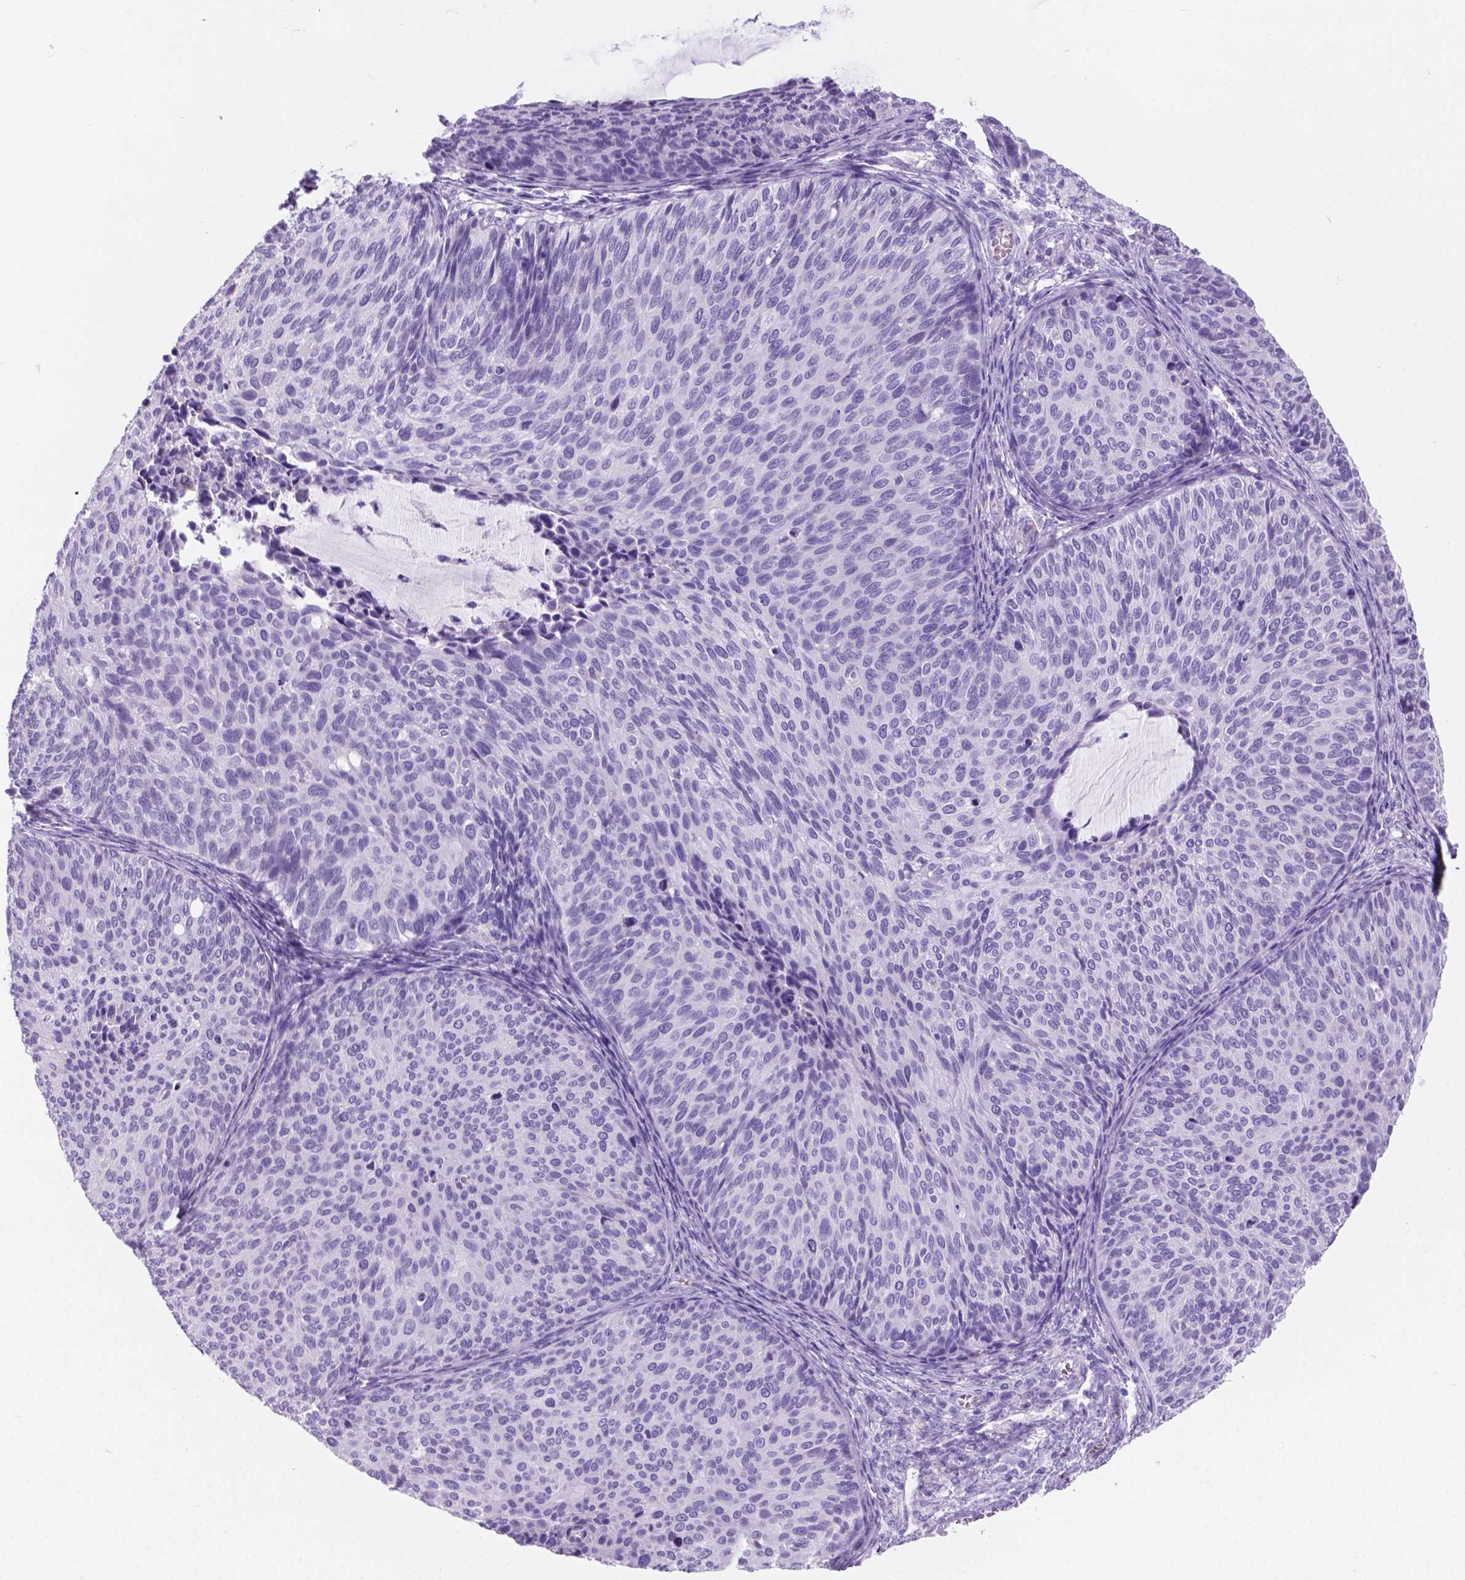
{"staining": {"intensity": "negative", "quantity": "none", "location": "none"}, "tissue": "cervical cancer", "cell_type": "Tumor cells", "image_type": "cancer", "snomed": [{"axis": "morphology", "description": "Squamous cell carcinoma, NOS"}, {"axis": "topography", "description": "Cervix"}], "caption": "IHC image of neoplastic tissue: cervical squamous cell carcinoma stained with DAB (3,3'-diaminobenzidine) demonstrates no significant protein positivity in tumor cells.", "gene": "GRIN2B", "patient": {"sex": "female", "age": 36}}